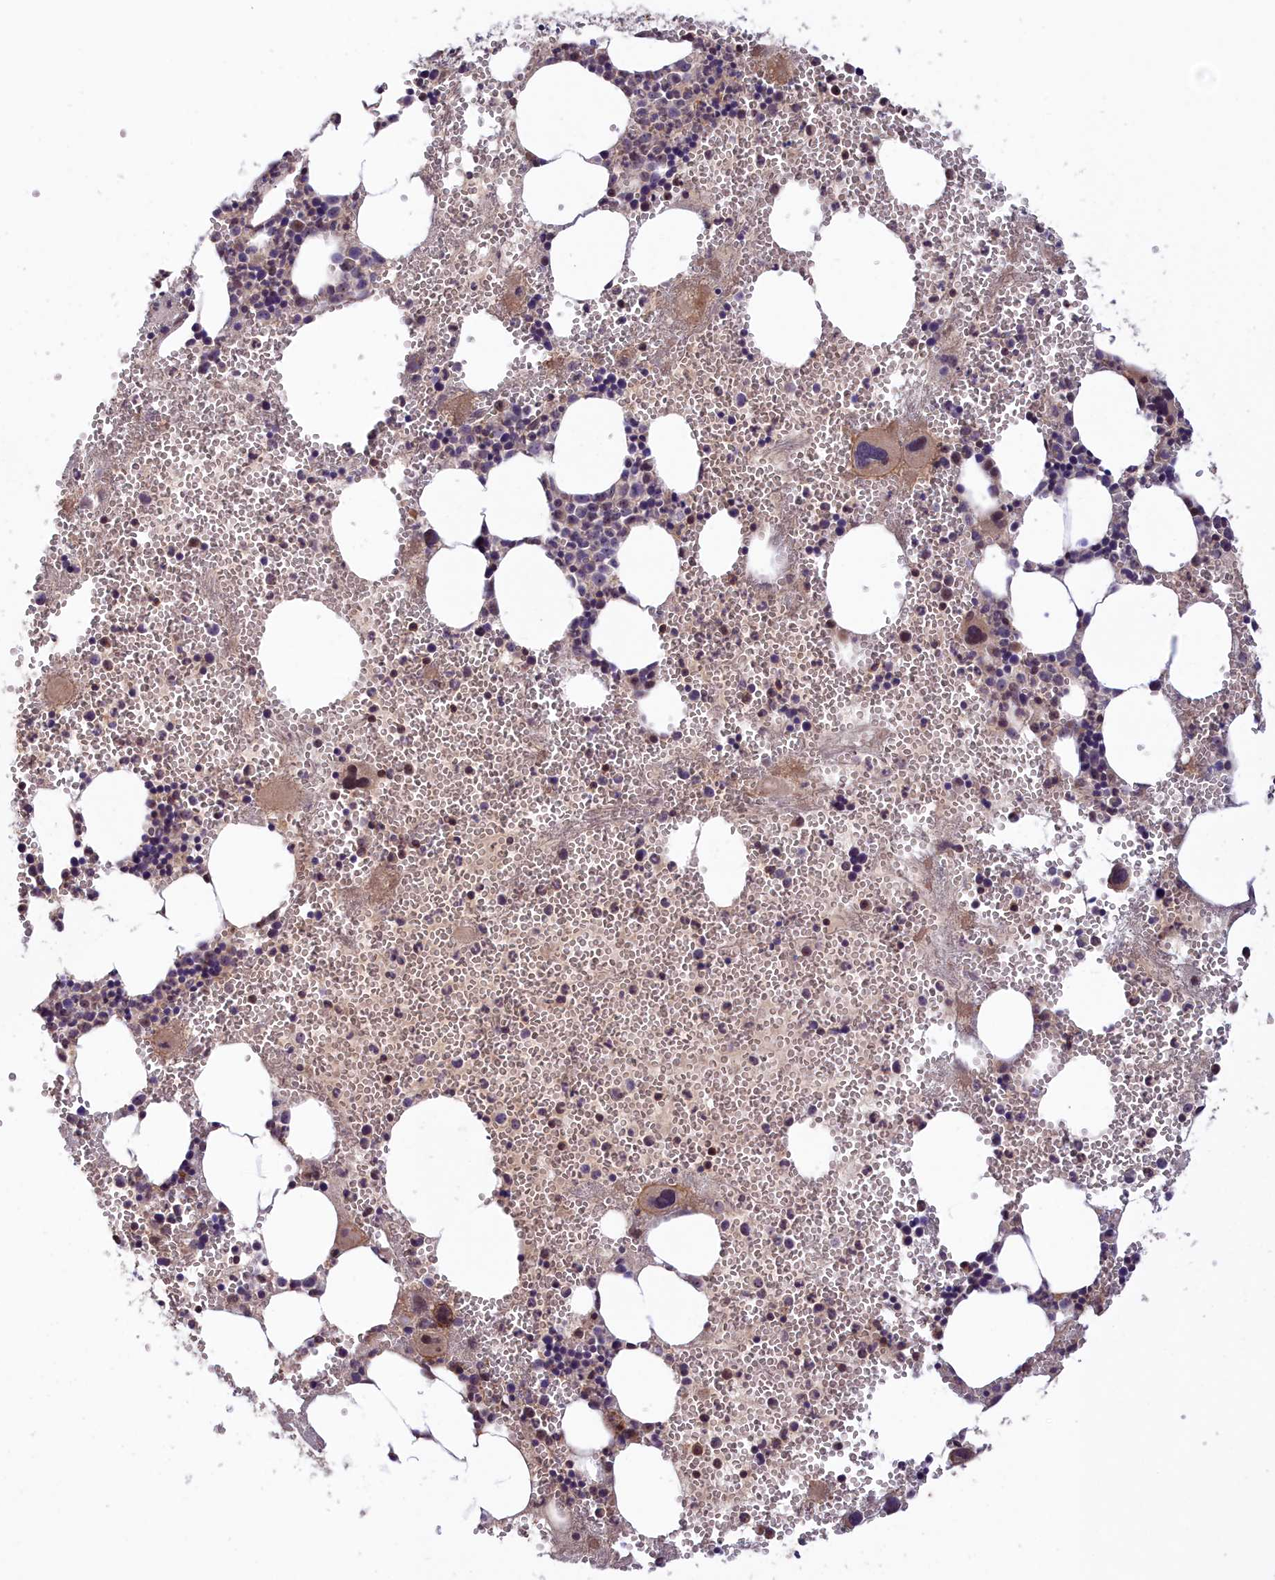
{"staining": {"intensity": "moderate", "quantity": ">75%", "location": "cytoplasmic/membranous"}, "tissue": "bone marrow", "cell_type": "Hematopoietic cells", "image_type": "normal", "snomed": [{"axis": "morphology", "description": "Normal tissue, NOS"}, {"axis": "morphology", "description": "Inflammation, NOS"}, {"axis": "topography", "description": "Bone marrow"}], "caption": "Immunohistochemical staining of unremarkable bone marrow demonstrates medium levels of moderate cytoplasmic/membranous positivity in approximately >75% of hematopoietic cells.", "gene": "NEURL4", "patient": {"sex": "female", "age": 76}}